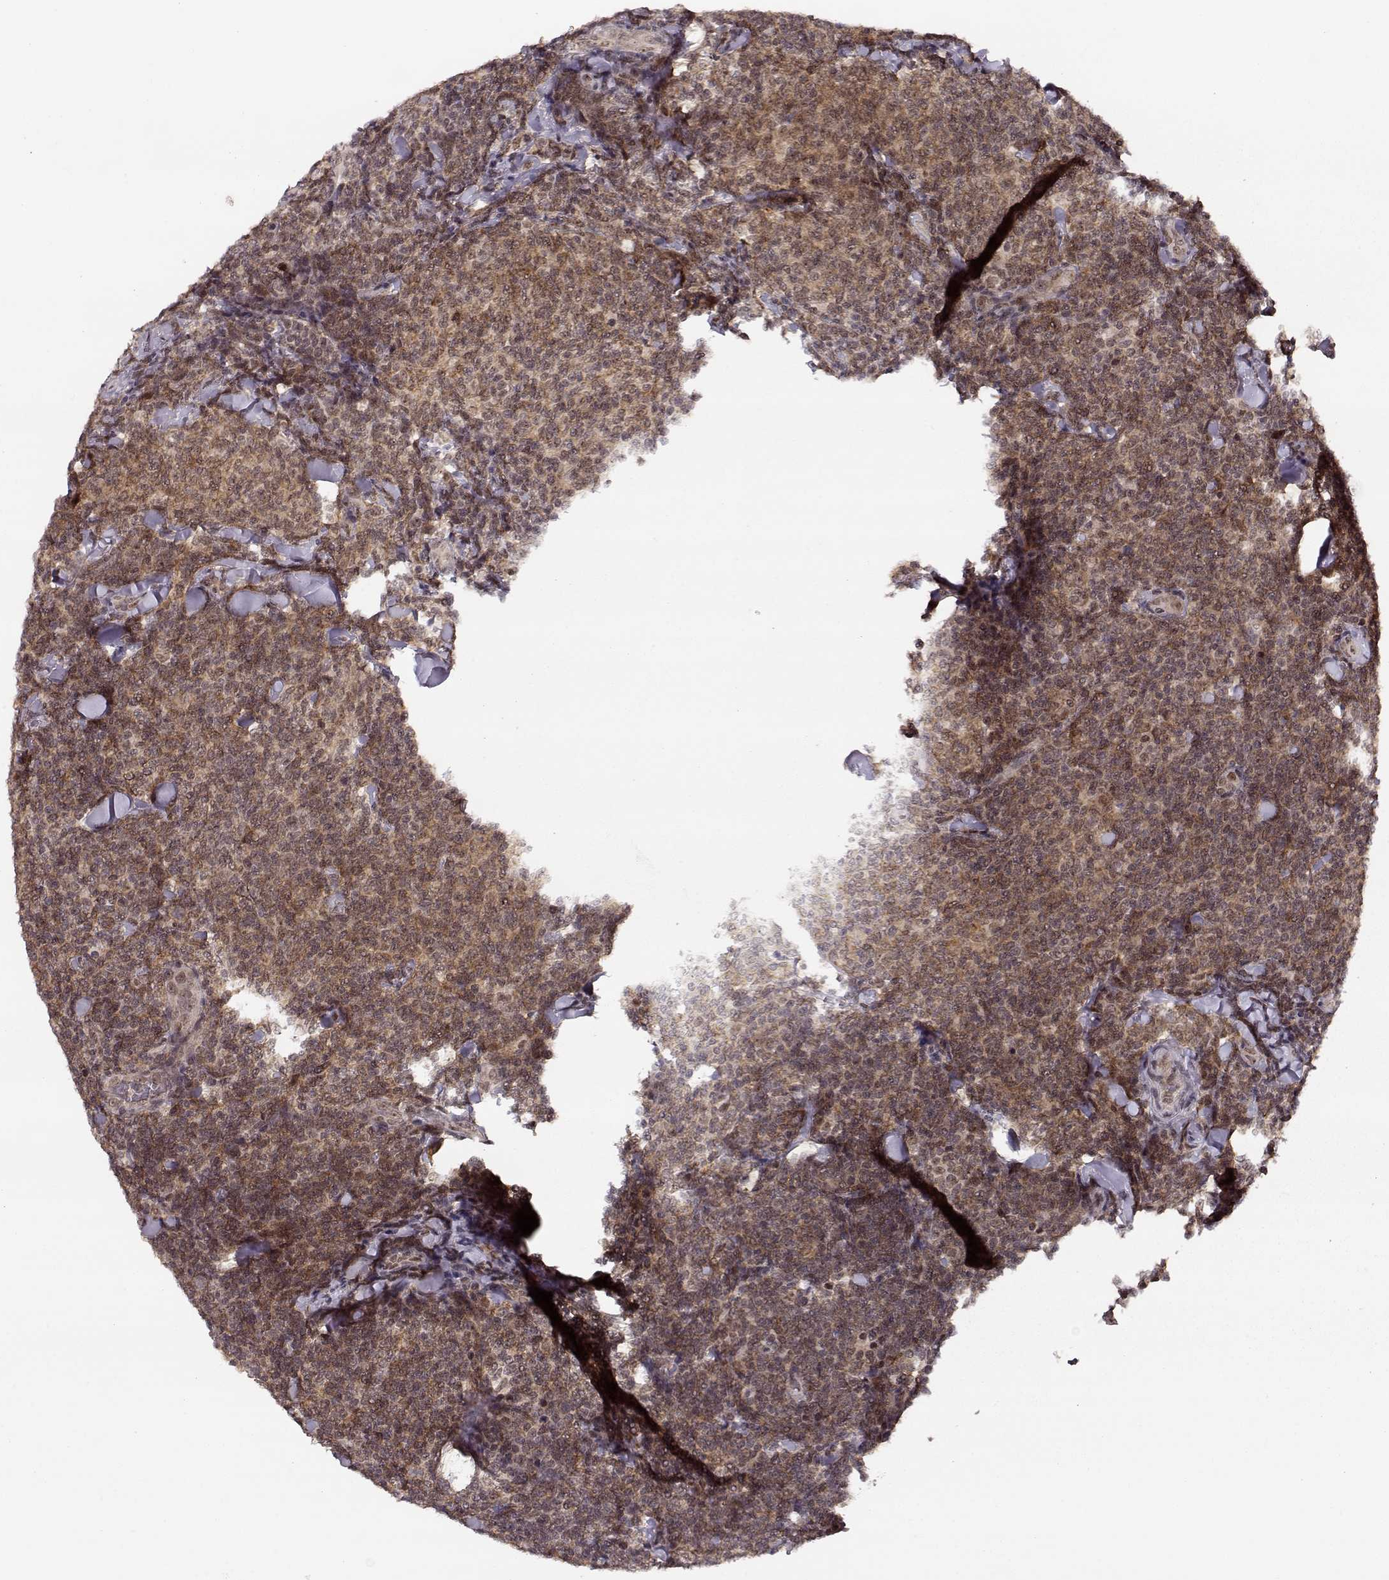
{"staining": {"intensity": "weak", "quantity": ">75%", "location": "cytoplasmic/membranous,nuclear"}, "tissue": "lymphoma", "cell_type": "Tumor cells", "image_type": "cancer", "snomed": [{"axis": "morphology", "description": "Malignant lymphoma, non-Hodgkin's type, Low grade"}, {"axis": "topography", "description": "Lymph node"}], "caption": "Human lymphoma stained for a protein (brown) reveals weak cytoplasmic/membranous and nuclear positive staining in approximately >75% of tumor cells.", "gene": "CSNK2A1", "patient": {"sex": "female", "age": 56}}